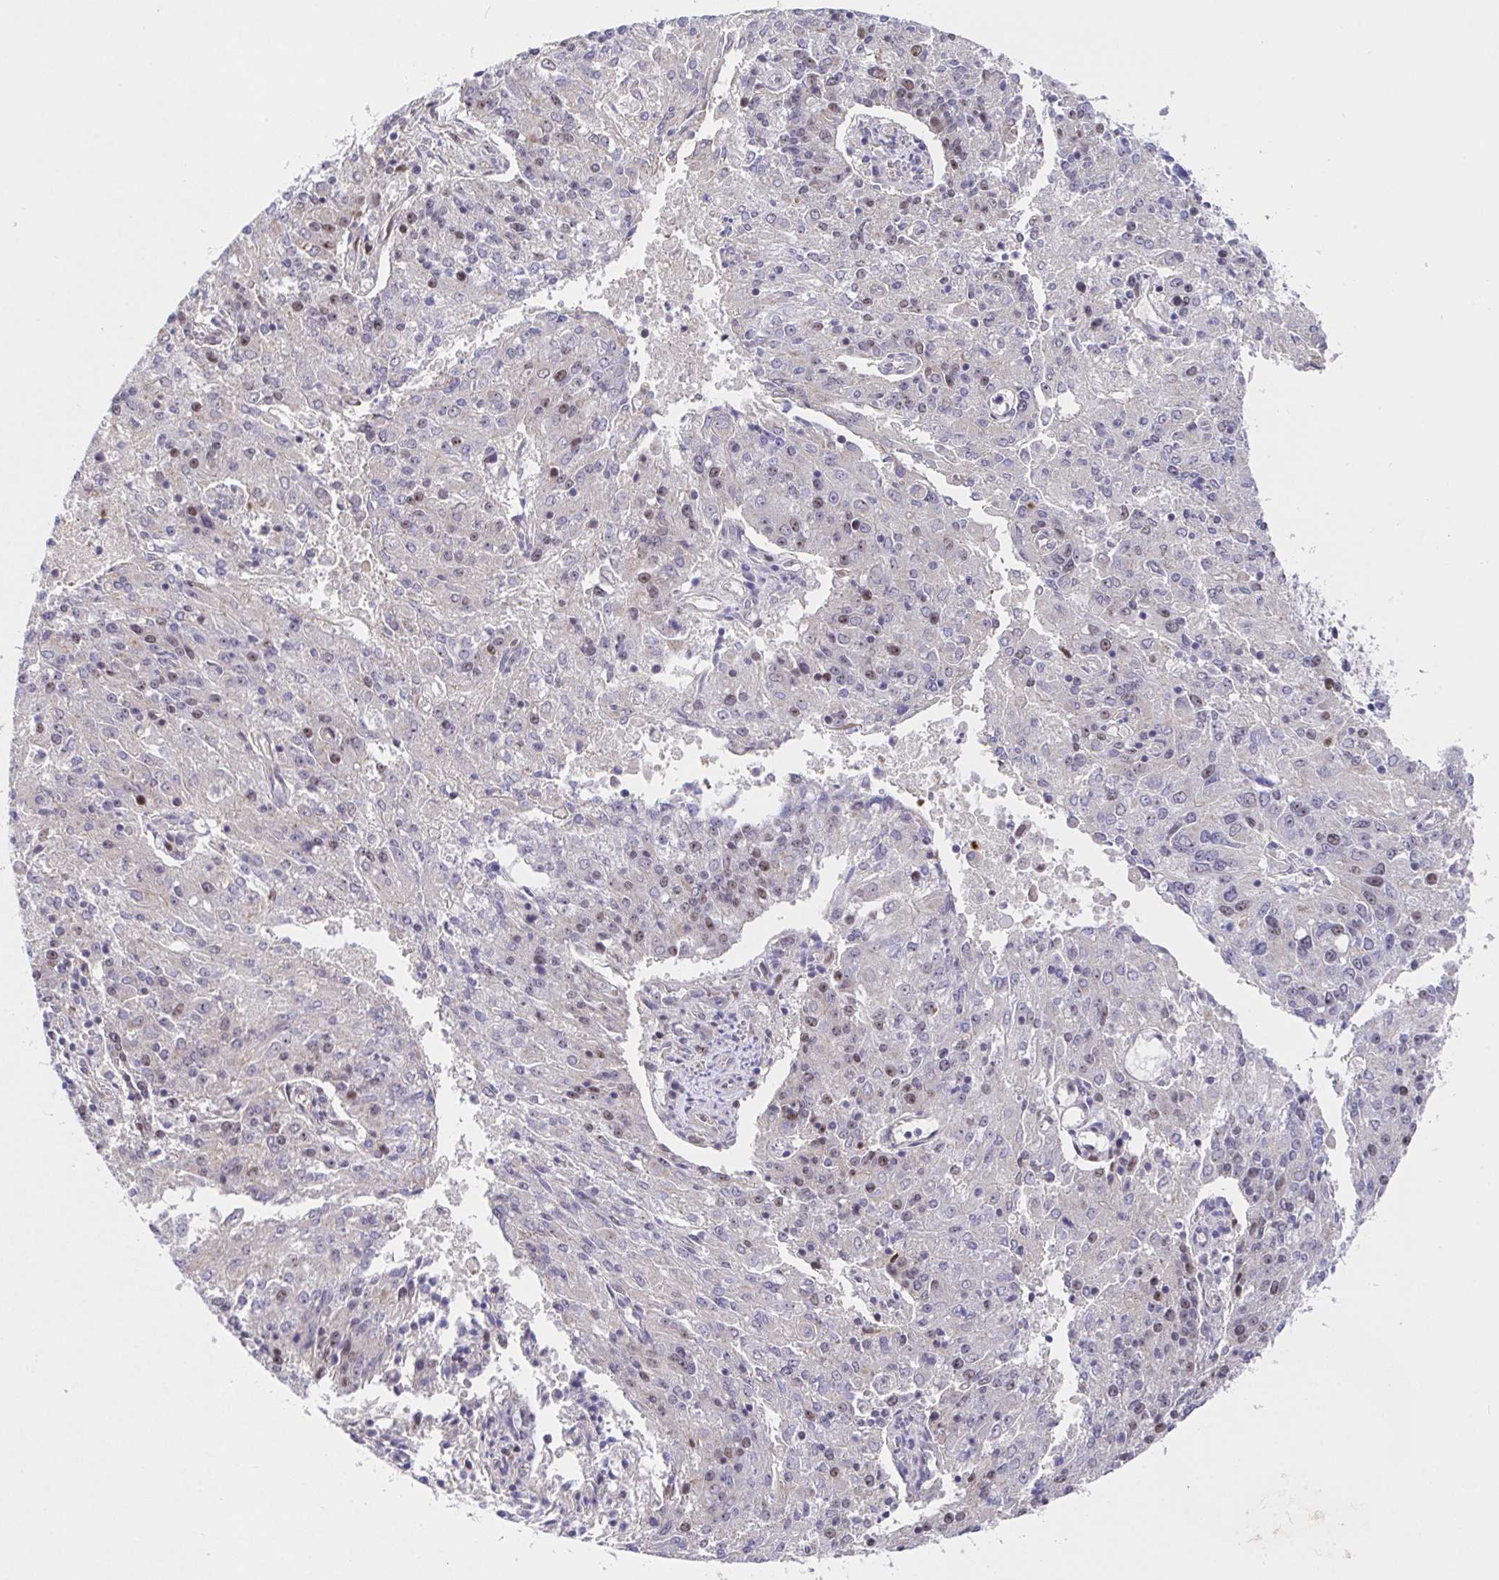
{"staining": {"intensity": "weak", "quantity": "<25%", "location": "nuclear"}, "tissue": "endometrial cancer", "cell_type": "Tumor cells", "image_type": "cancer", "snomed": [{"axis": "morphology", "description": "Adenocarcinoma, NOS"}, {"axis": "topography", "description": "Endometrium"}], "caption": "Tumor cells show no significant staining in adenocarcinoma (endometrial).", "gene": "TIMELESS", "patient": {"sex": "female", "age": 82}}